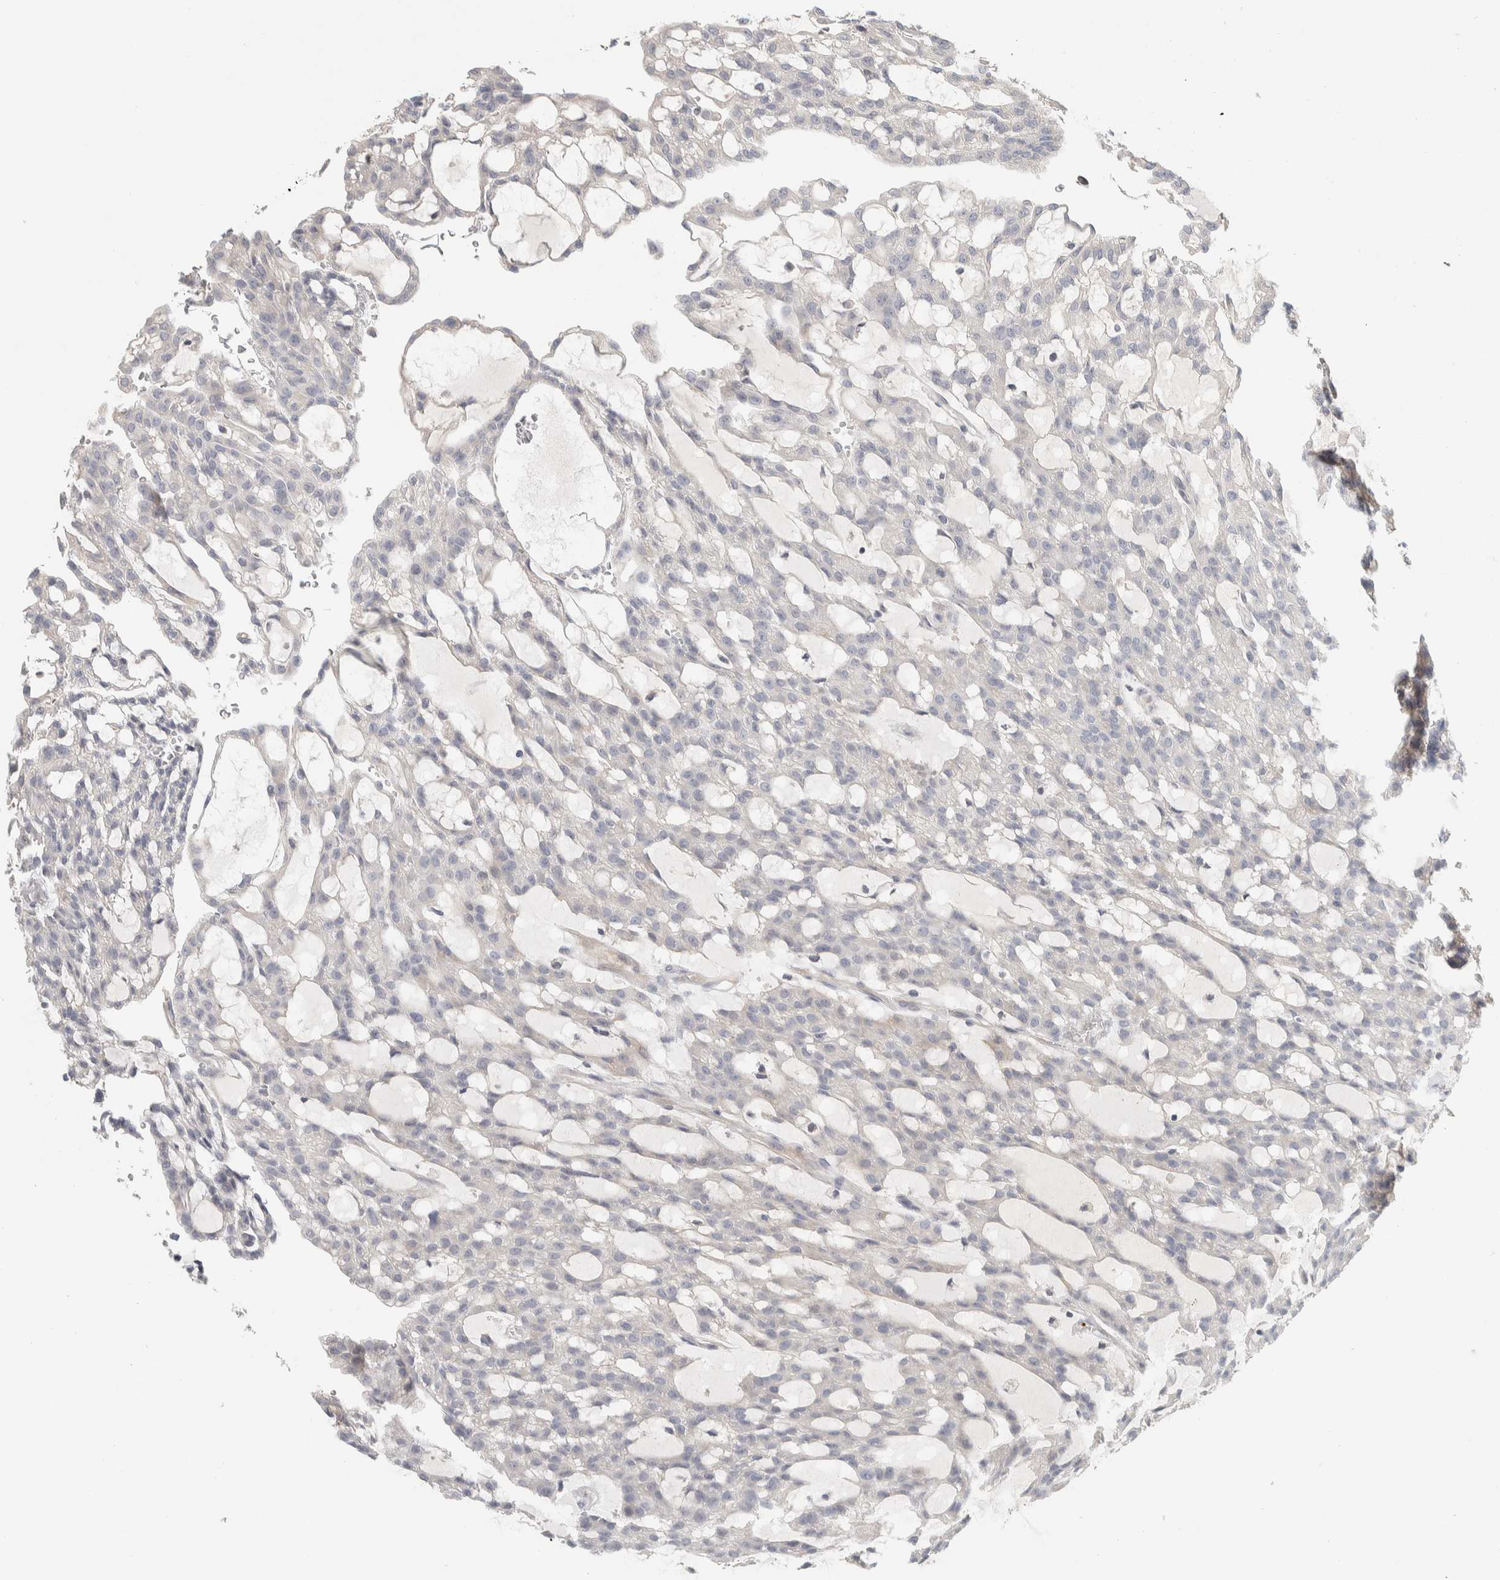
{"staining": {"intensity": "negative", "quantity": "none", "location": "none"}, "tissue": "renal cancer", "cell_type": "Tumor cells", "image_type": "cancer", "snomed": [{"axis": "morphology", "description": "Adenocarcinoma, NOS"}, {"axis": "topography", "description": "Kidney"}], "caption": "Immunohistochemistry image of human renal cancer stained for a protein (brown), which demonstrates no expression in tumor cells.", "gene": "DCXR", "patient": {"sex": "male", "age": 63}}